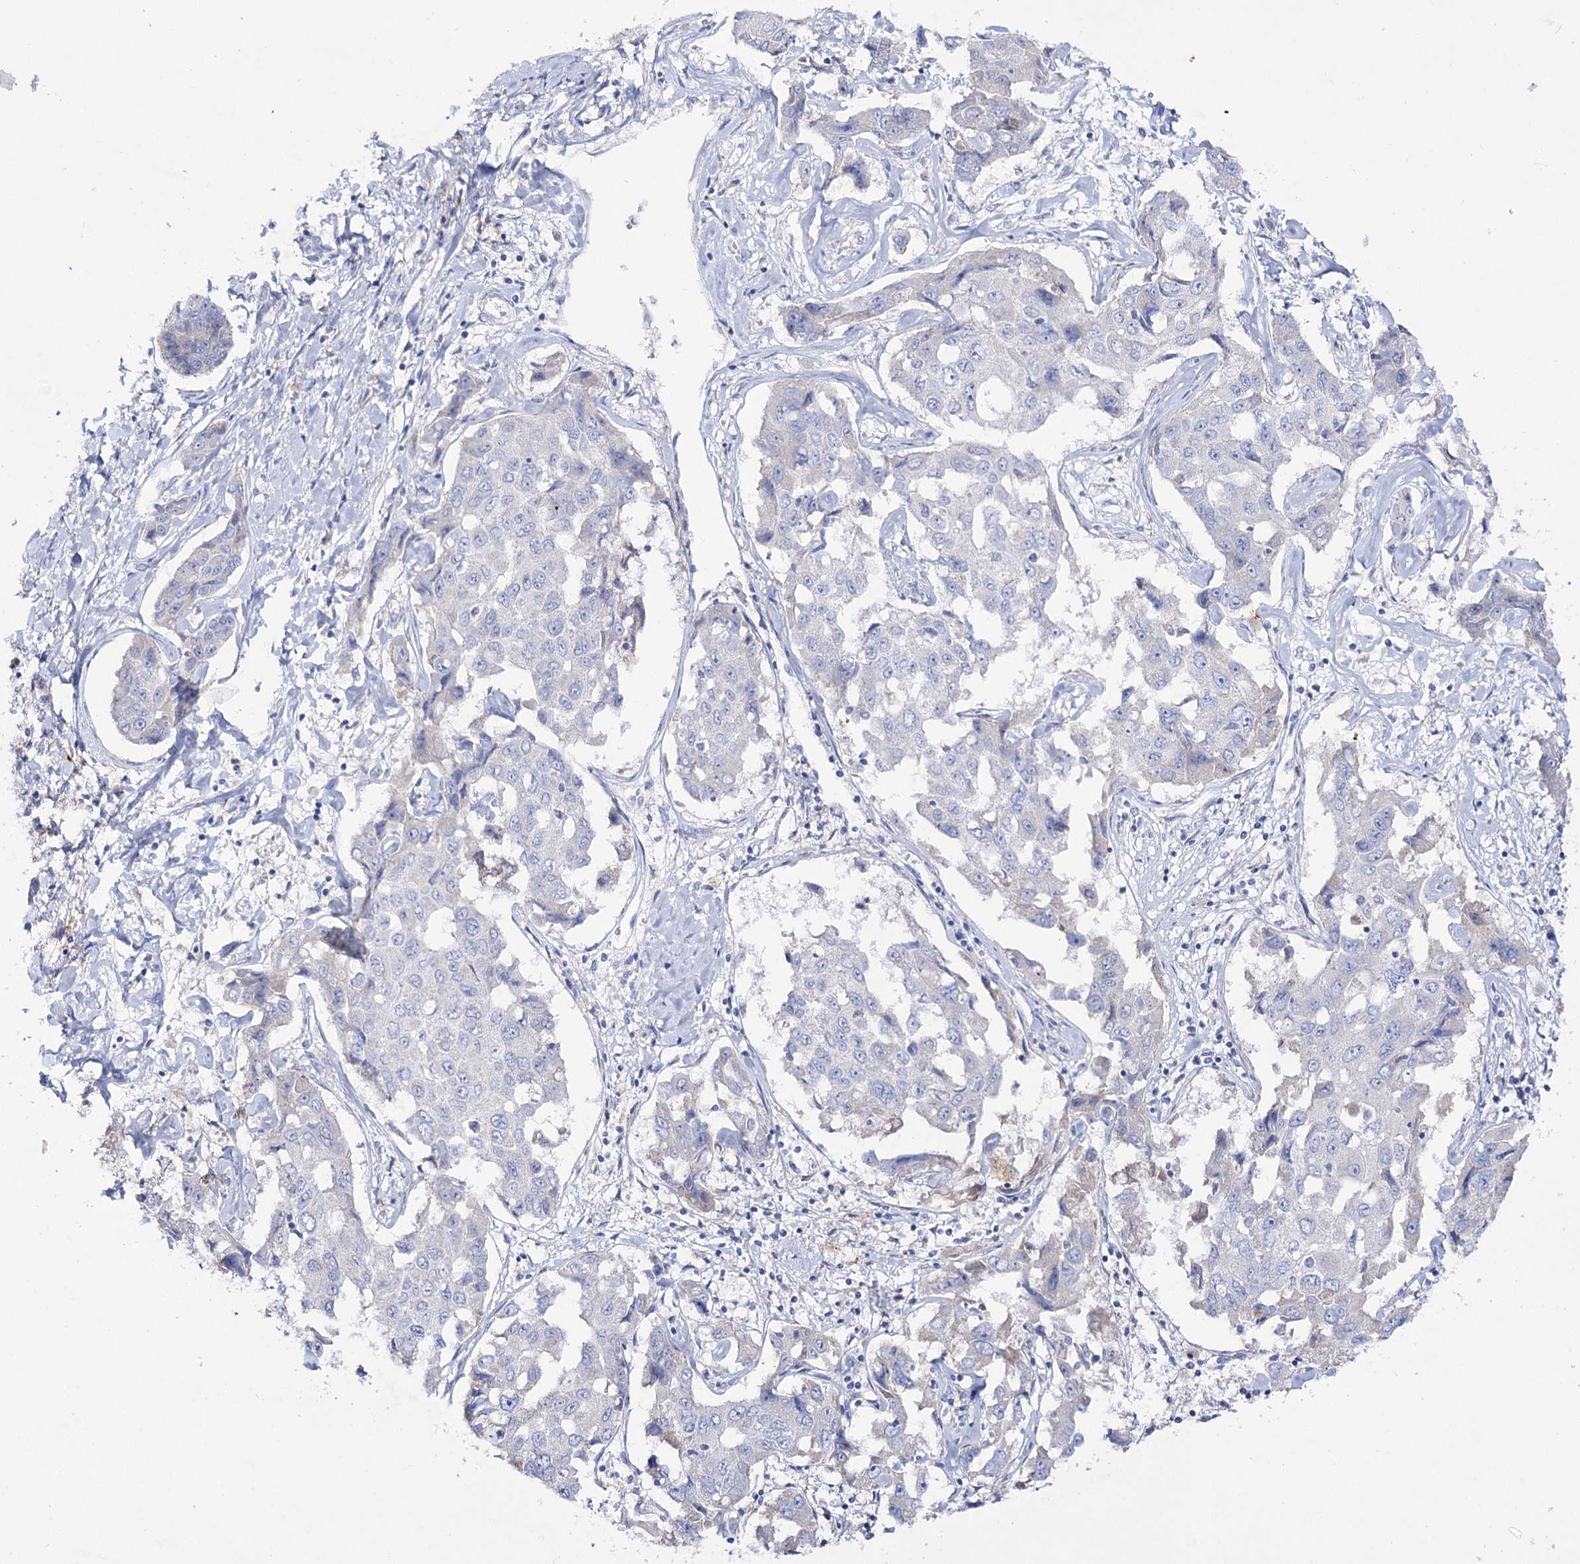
{"staining": {"intensity": "negative", "quantity": "none", "location": "none"}, "tissue": "liver cancer", "cell_type": "Tumor cells", "image_type": "cancer", "snomed": [{"axis": "morphology", "description": "Cholangiocarcinoma"}, {"axis": "topography", "description": "Liver"}], "caption": "Immunohistochemical staining of human cholangiocarcinoma (liver) shows no significant expression in tumor cells. Brightfield microscopy of IHC stained with DAB (brown) and hematoxylin (blue), captured at high magnification.", "gene": "NAGLU", "patient": {"sex": "male", "age": 59}}